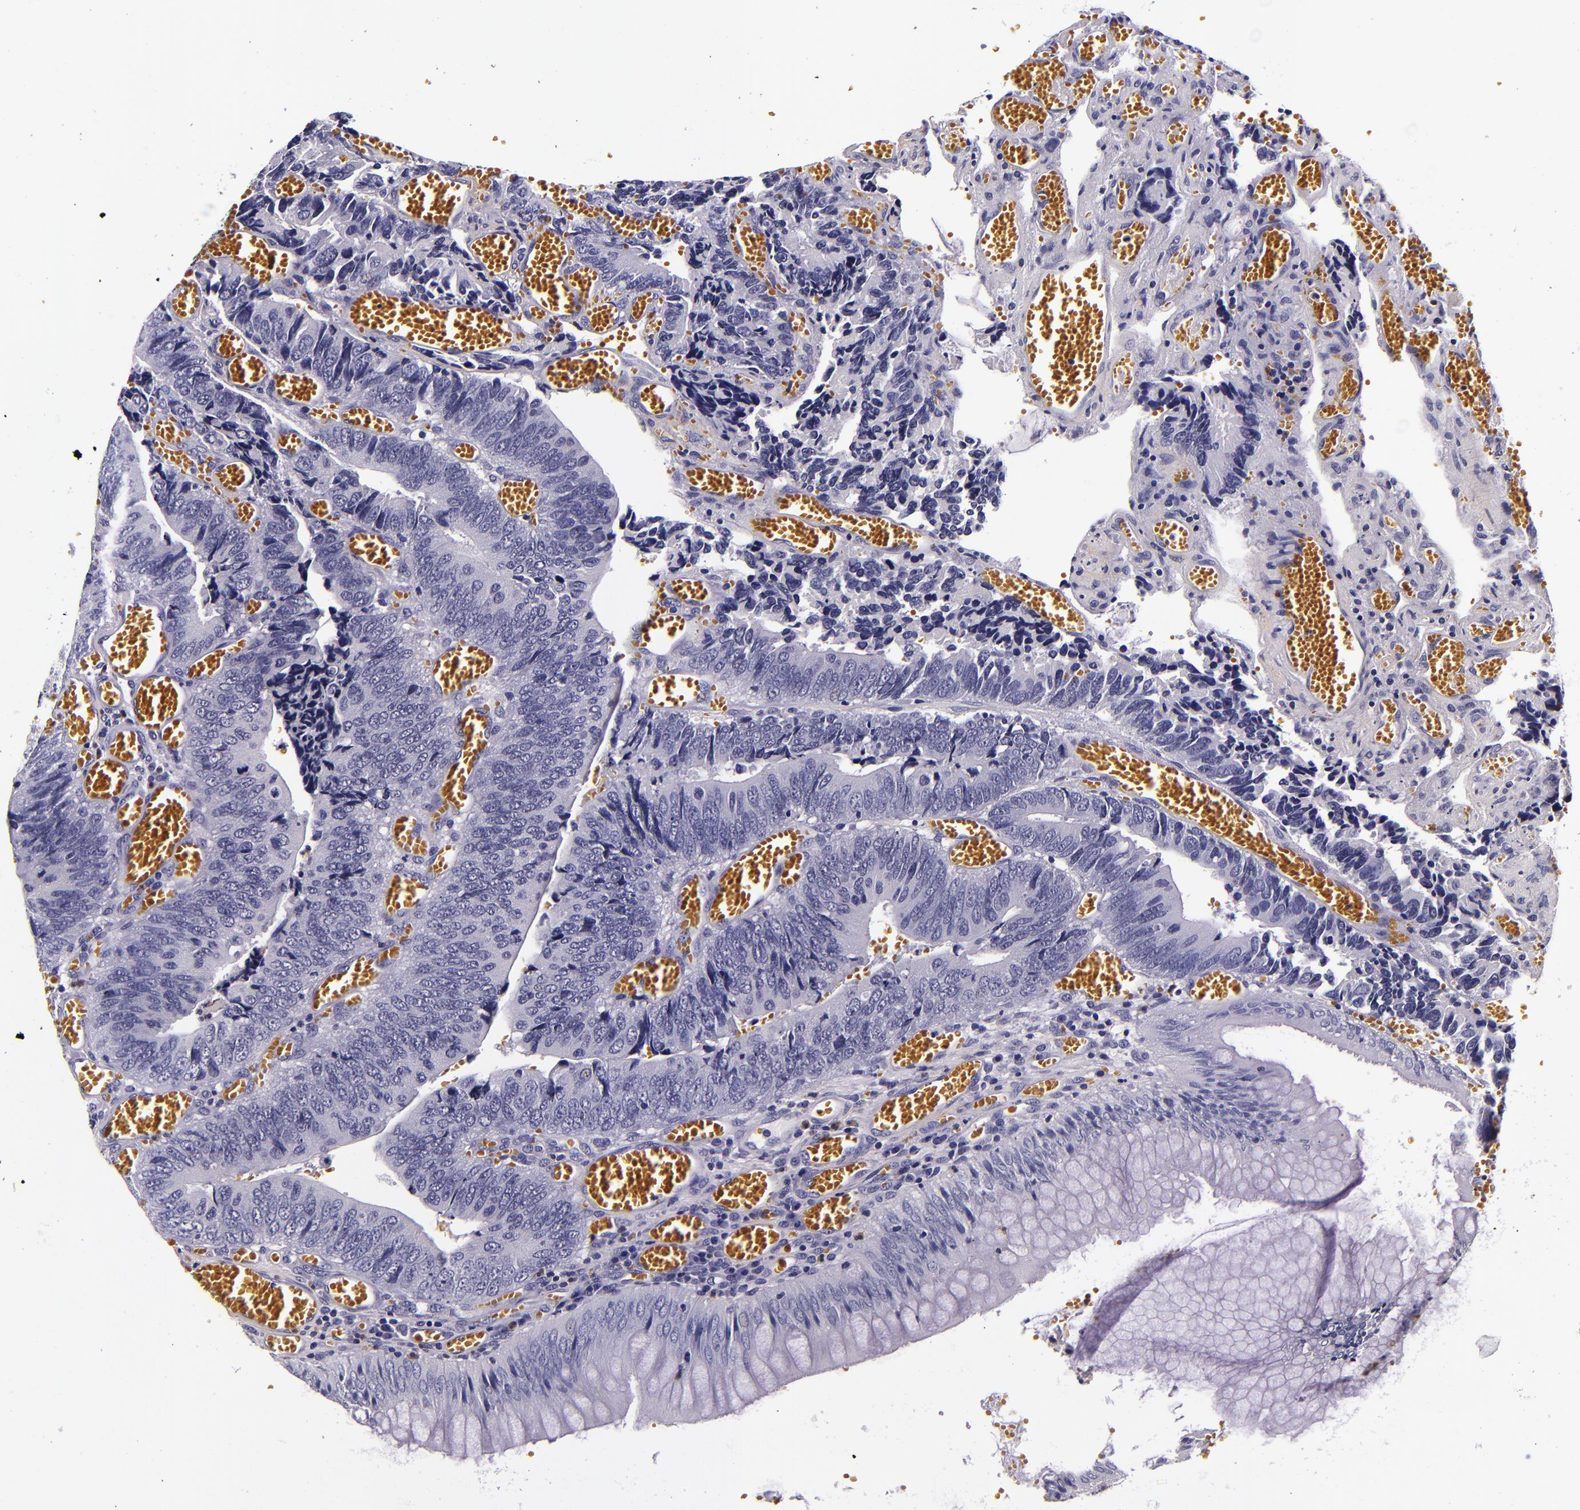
{"staining": {"intensity": "negative", "quantity": "none", "location": "none"}, "tissue": "colorectal cancer", "cell_type": "Tumor cells", "image_type": "cancer", "snomed": [{"axis": "morphology", "description": "Adenocarcinoma, NOS"}, {"axis": "topography", "description": "Colon"}], "caption": "This is an immunohistochemistry (IHC) histopathology image of colorectal cancer. There is no expression in tumor cells.", "gene": "FBN1", "patient": {"sex": "male", "age": 72}}